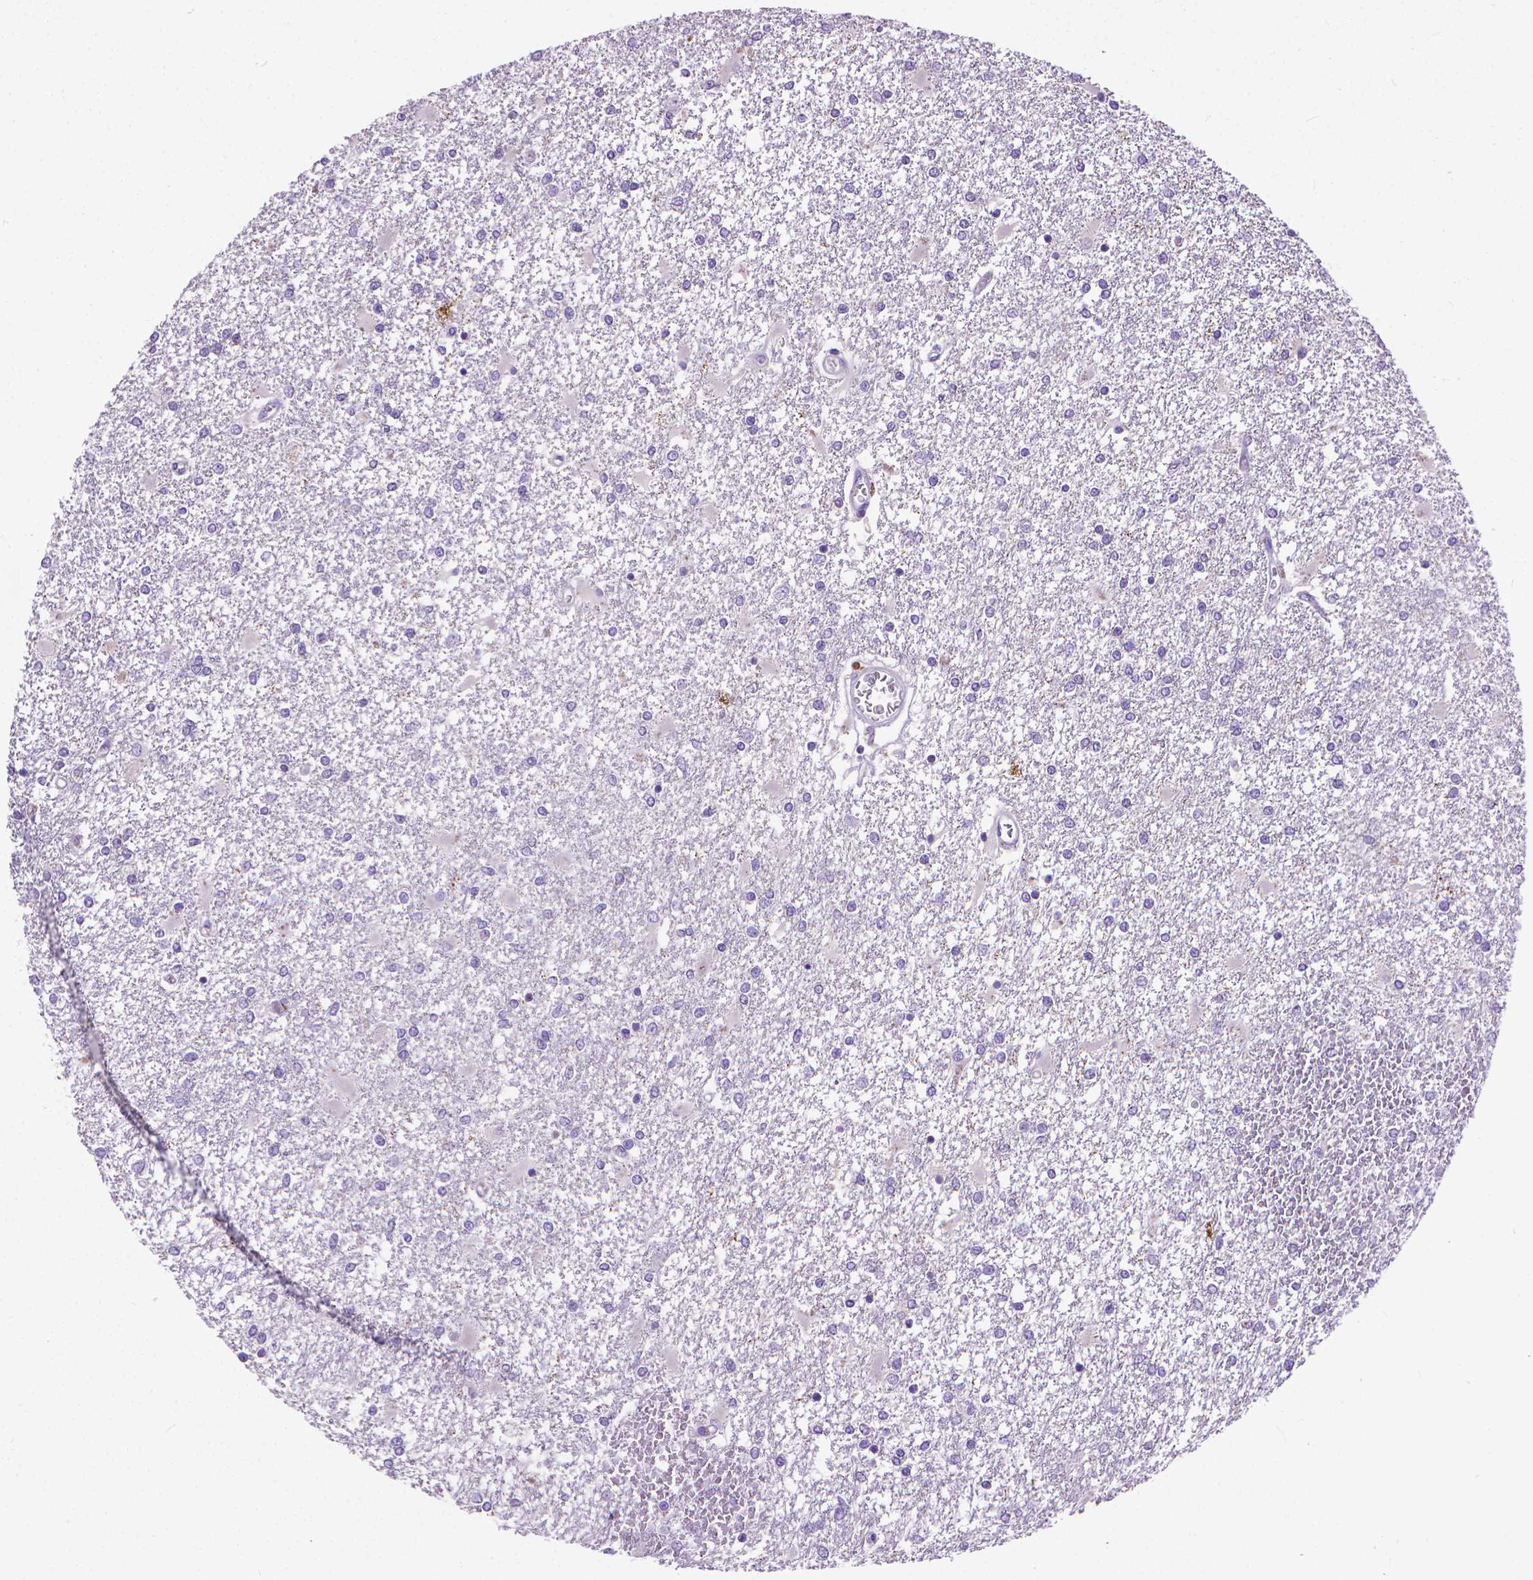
{"staining": {"intensity": "negative", "quantity": "none", "location": "none"}, "tissue": "glioma", "cell_type": "Tumor cells", "image_type": "cancer", "snomed": [{"axis": "morphology", "description": "Glioma, malignant, High grade"}, {"axis": "topography", "description": "Cerebral cortex"}], "caption": "An IHC histopathology image of high-grade glioma (malignant) is shown. There is no staining in tumor cells of high-grade glioma (malignant).", "gene": "SYN1", "patient": {"sex": "male", "age": 79}}